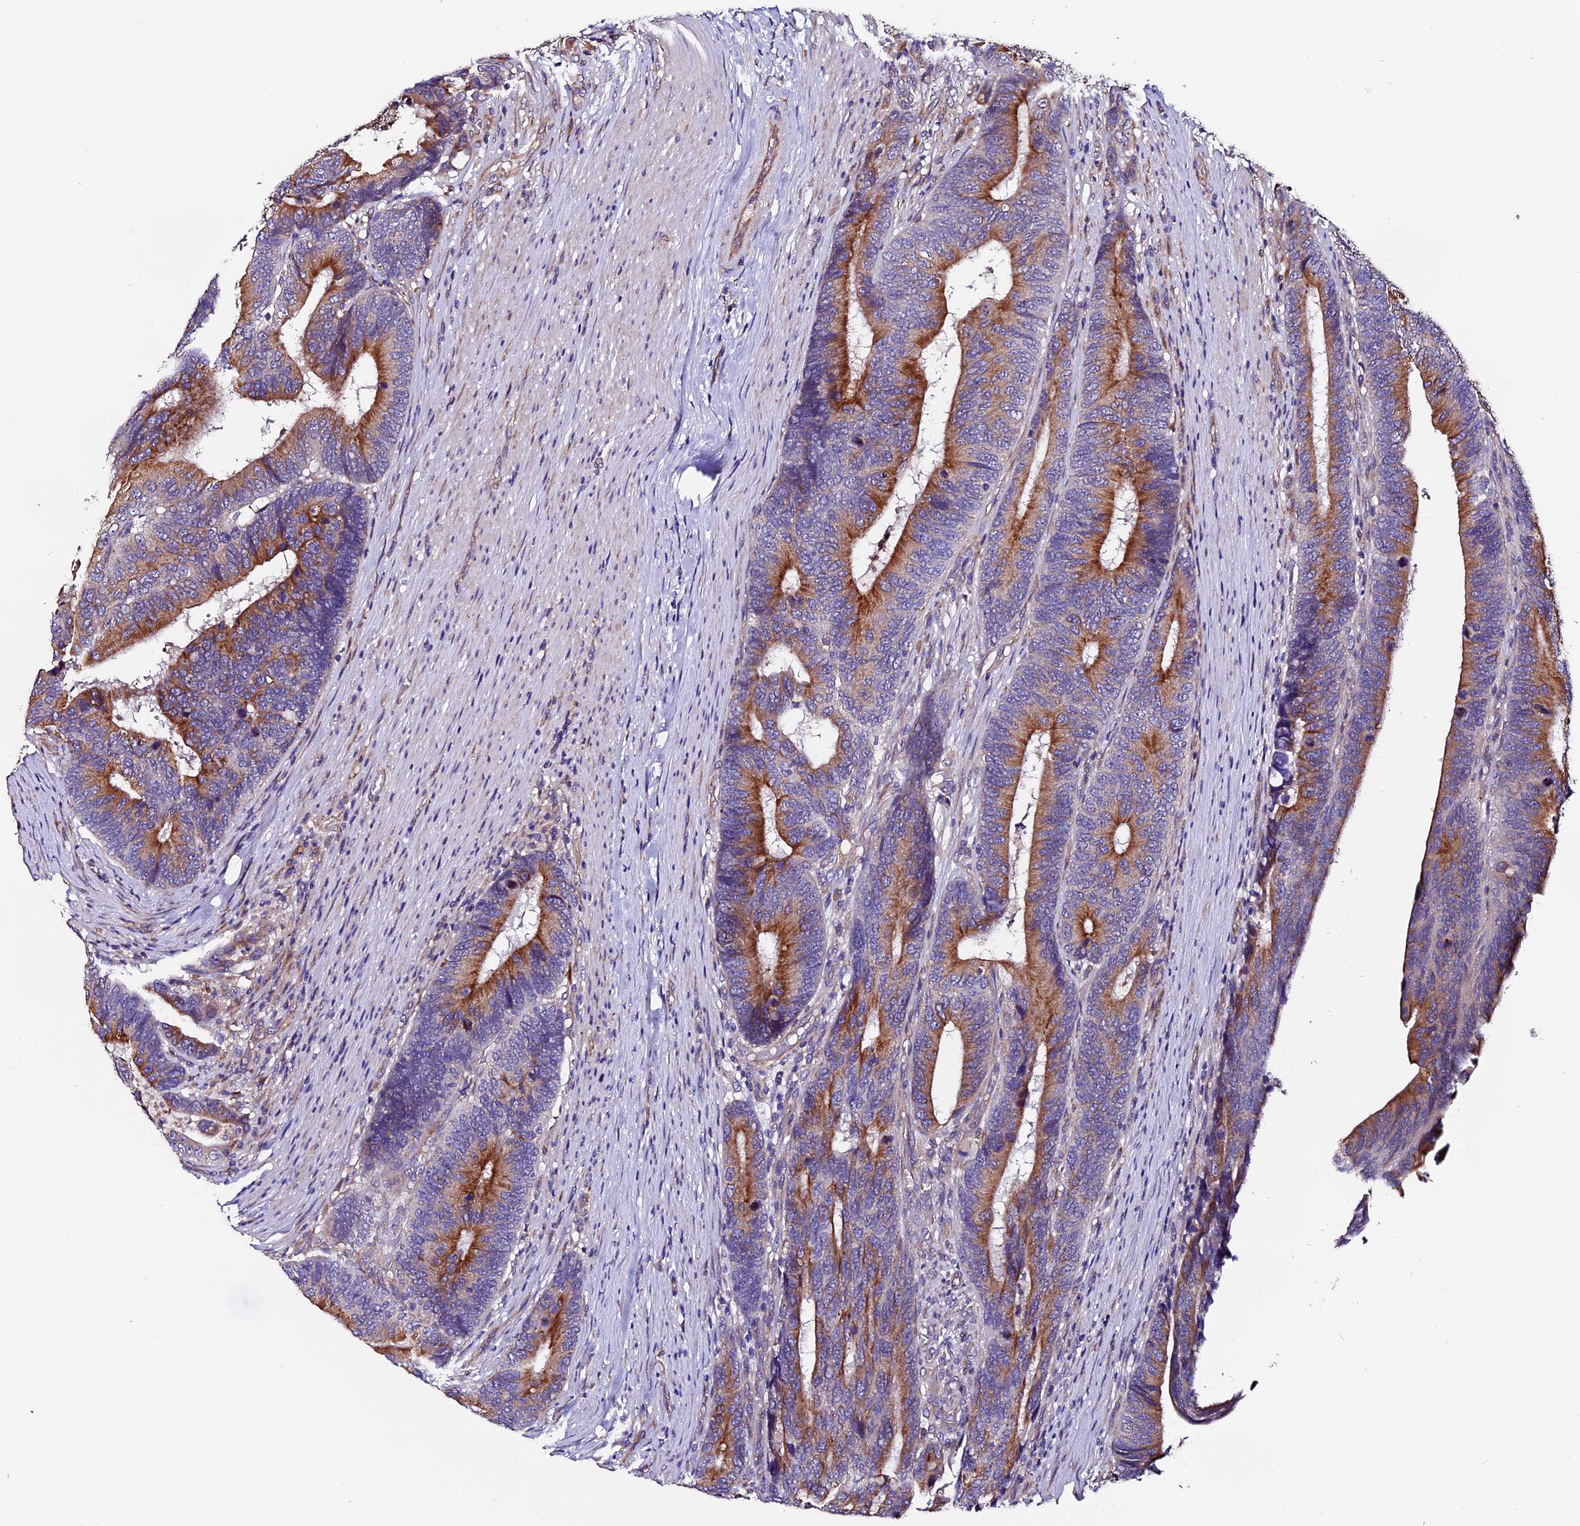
{"staining": {"intensity": "strong", "quantity": ">75%", "location": "cytoplasmic/membranous"}, "tissue": "colorectal cancer", "cell_type": "Tumor cells", "image_type": "cancer", "snomed": [{"axis": "morphology", "description": "Adenocarcinoma, NOS"}, {"axis": "topography", "description": "Colon"}], "caption": "Colorectal adenocarcinoma stained for a protein displays strong cytoplasmic/membranous positivity in tumor cells. The staining is performed using DAB (3,3'-diaminobenzidine) brown chromogen to label protein expression. The nuclei are counter-stained blue using hematoxylin.", "gene": "CLN5", "patient": {"sex": "male", "age": 87}}